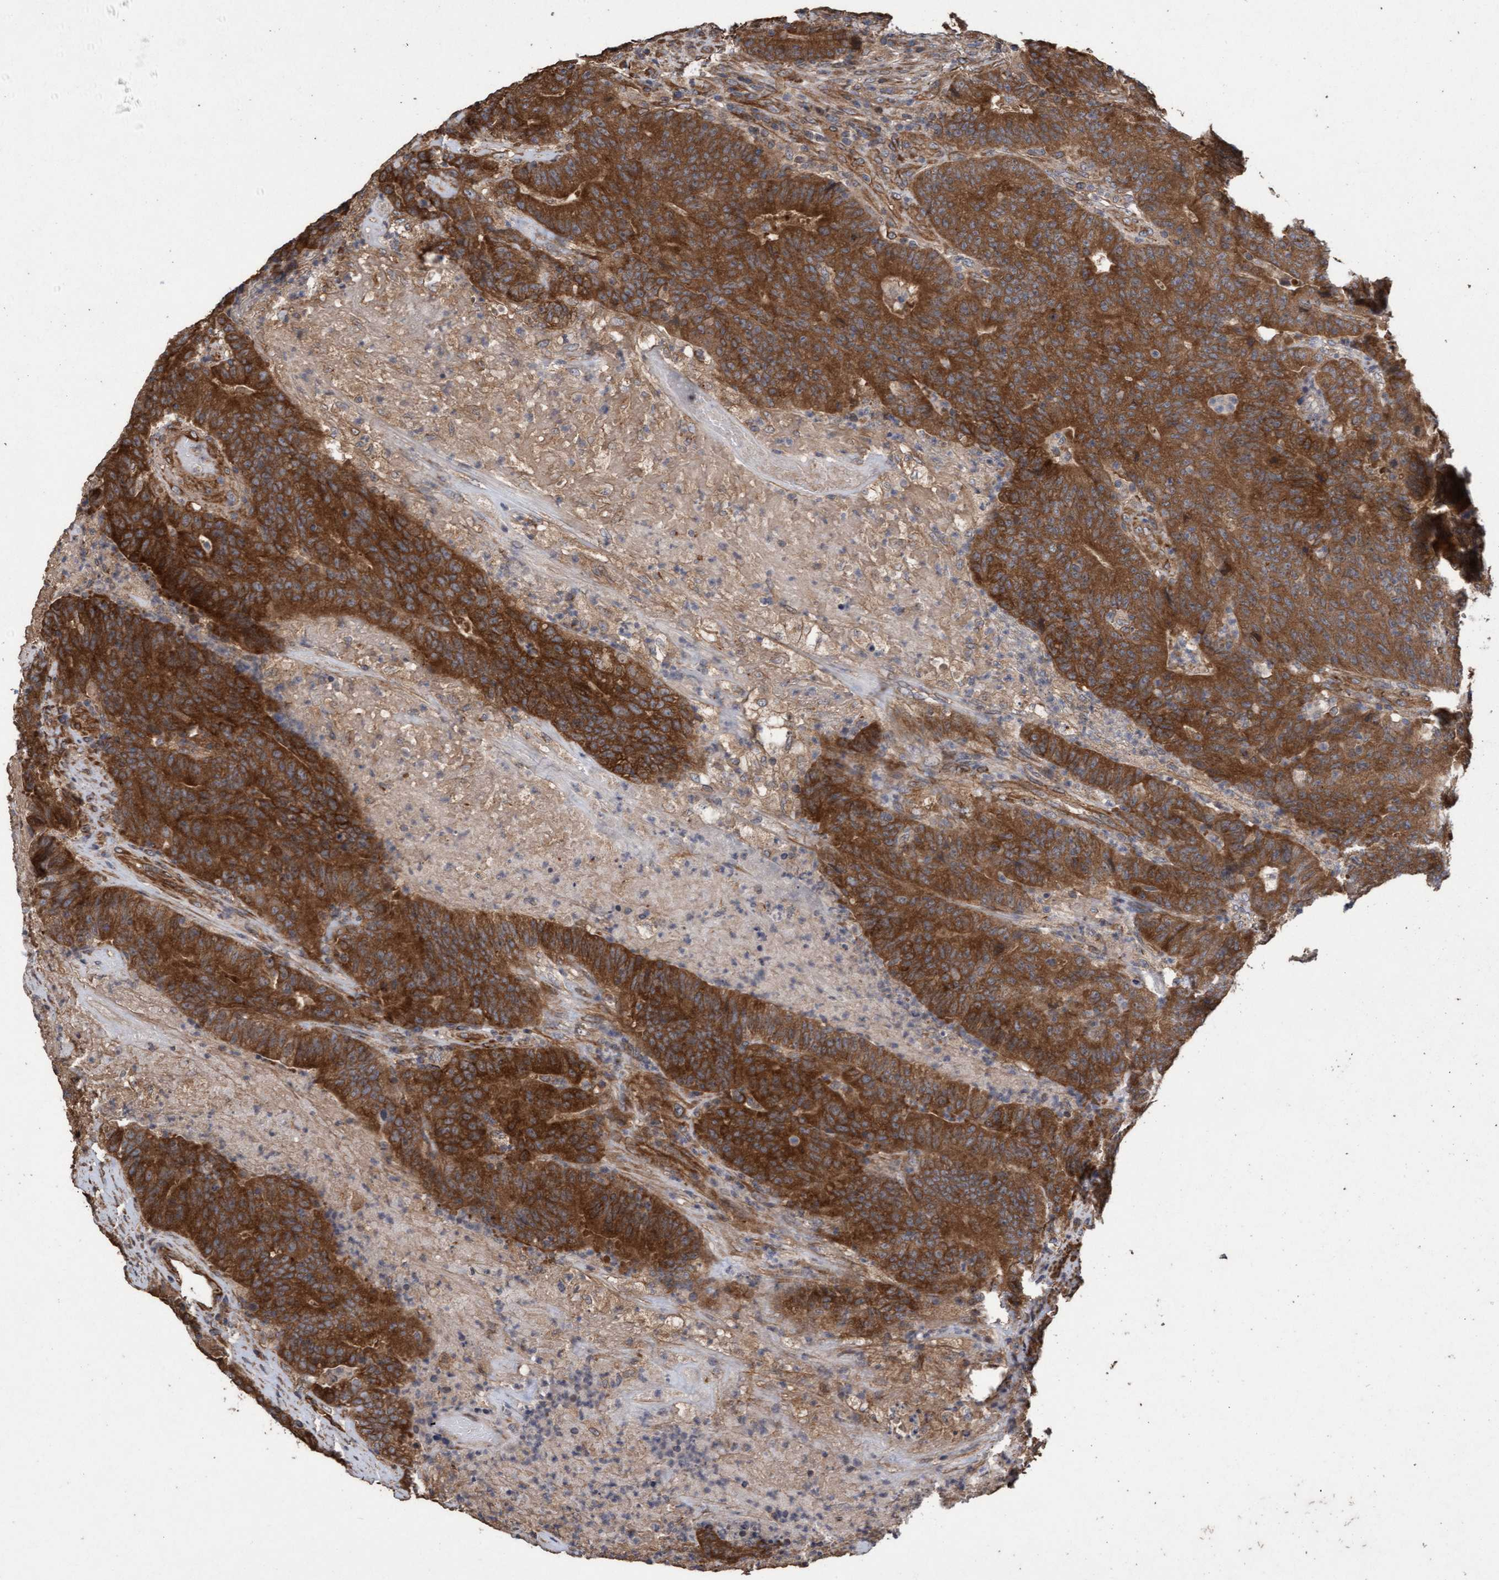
{"staining": {"intensity": "strong", "quantity": ">75%", "location": "cytoplasmic/membranous"}, "tissue": "colorectal cancer", "cell_type": "Tumor cells", "image_type": "cancer", "snomed": [{"axis": "morphology", "description": "Normal tissue, NOS"}, {"axis": "morphology", "description": "Adenocarcinoma, NOS"}, {"axis": "topography", "description": "Colon"}], "caption": "A brown stain highlights strong cytoplasmic/membranous staining of a protein in colorectal cancer tumor cells. The protein is stained brown, and the nuclei are stained in blue (DAB (3,3'-diaminobenzidine) IHC with brightfield microscopy, high magnification).", "gene": "CDC42EP4", "patient": {"sex": "female", "age": 75}}